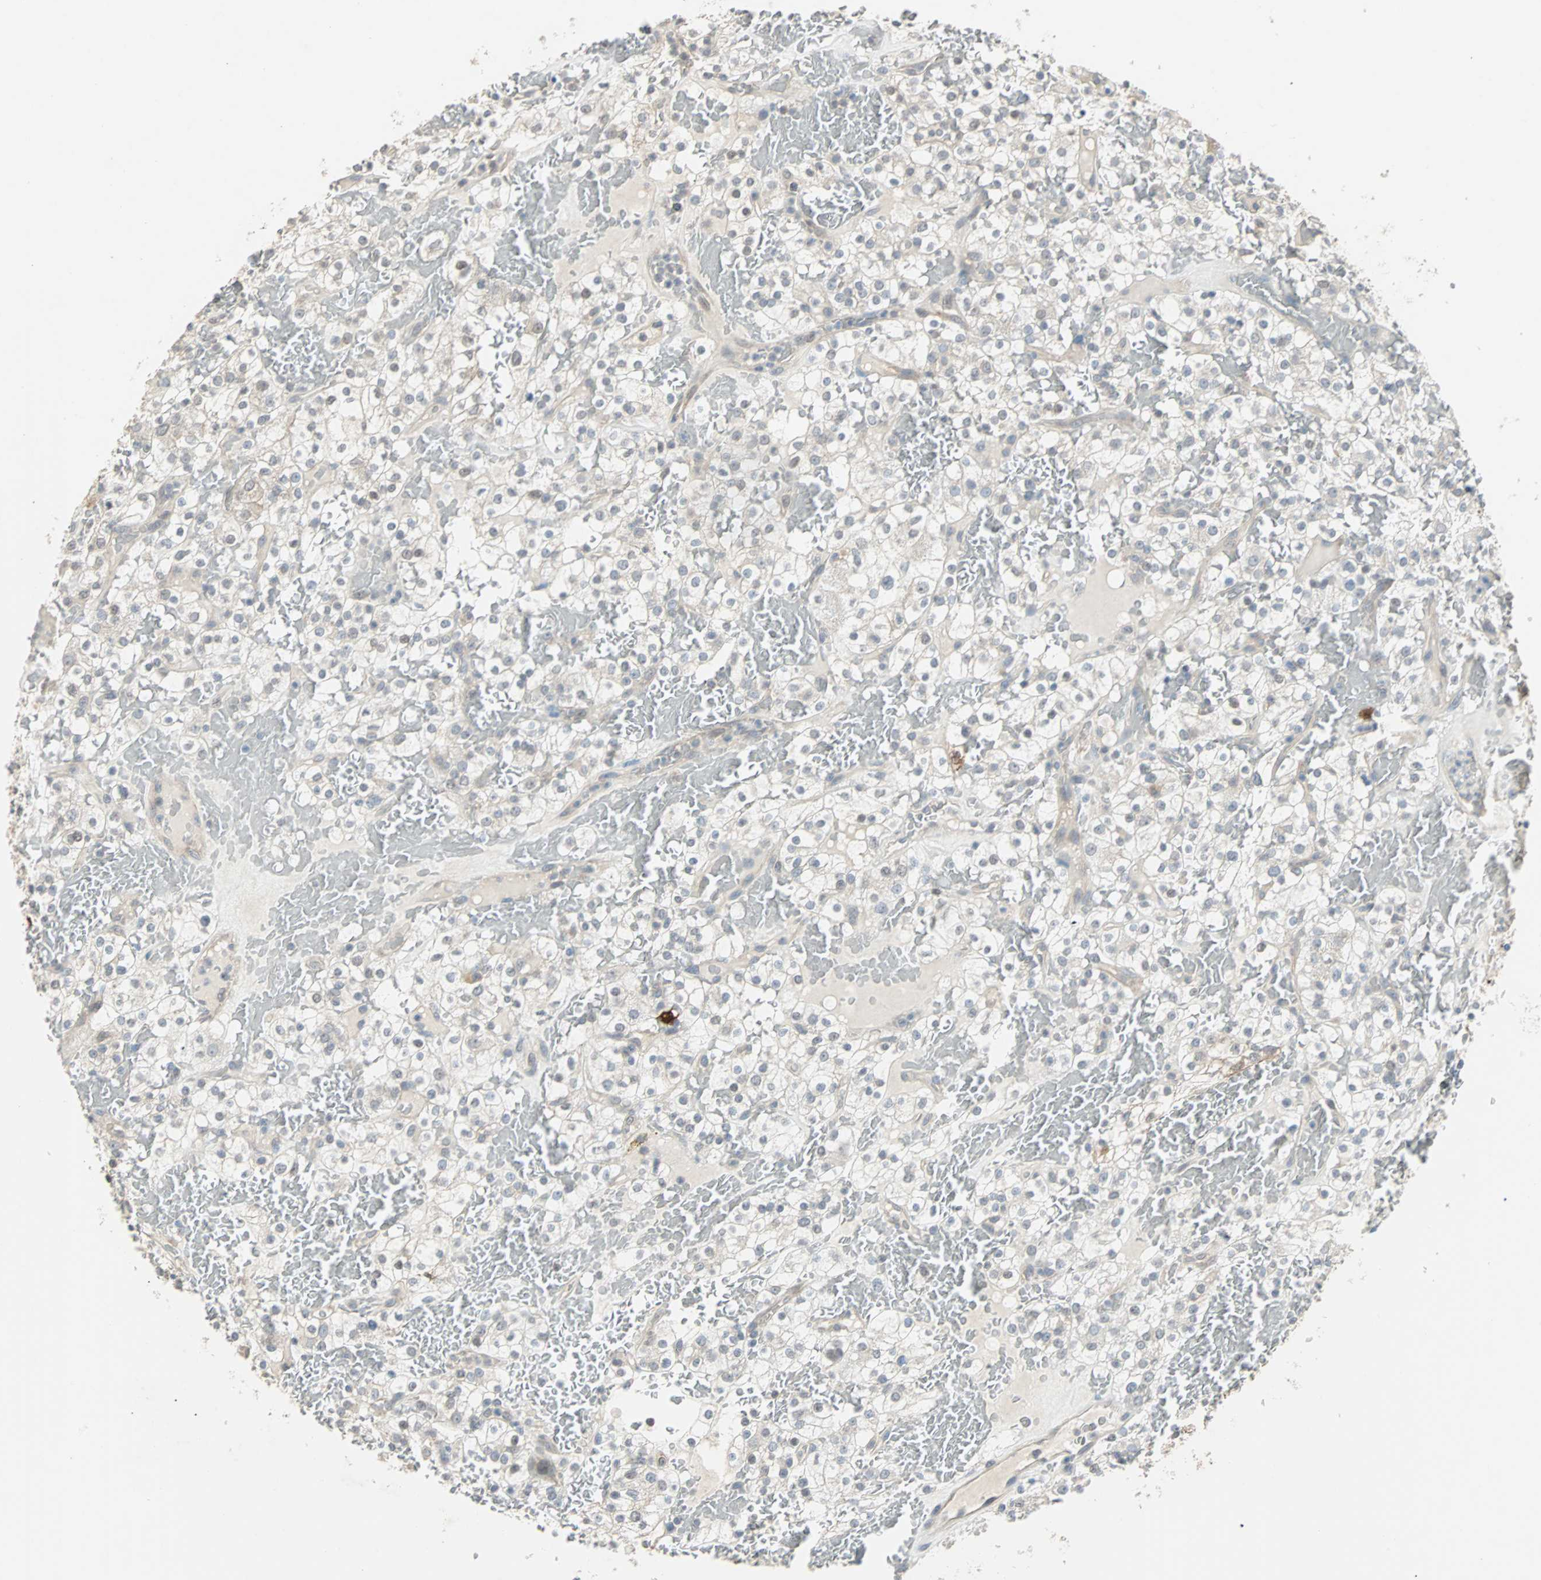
{"staining": {"intensity": "negative", "quantity": "none", "location": "none"}, "tissue": "renal cancer", "cell_type": "Tumor cells", "image_type": "cancer", "snomed": [{"axis": "morphology", "description": "Normal tissue, NOS"}, {"axis": "morphology", "description": "Adenocarcinoma, NOS"}, {"axis": "topography", "description": "Kidney"}], "caption": "There is no significant staining in tumor cells of renal adenocarcinoma.", "gene": "CMC2", "patient": {"sex": "female", "age": 72}}